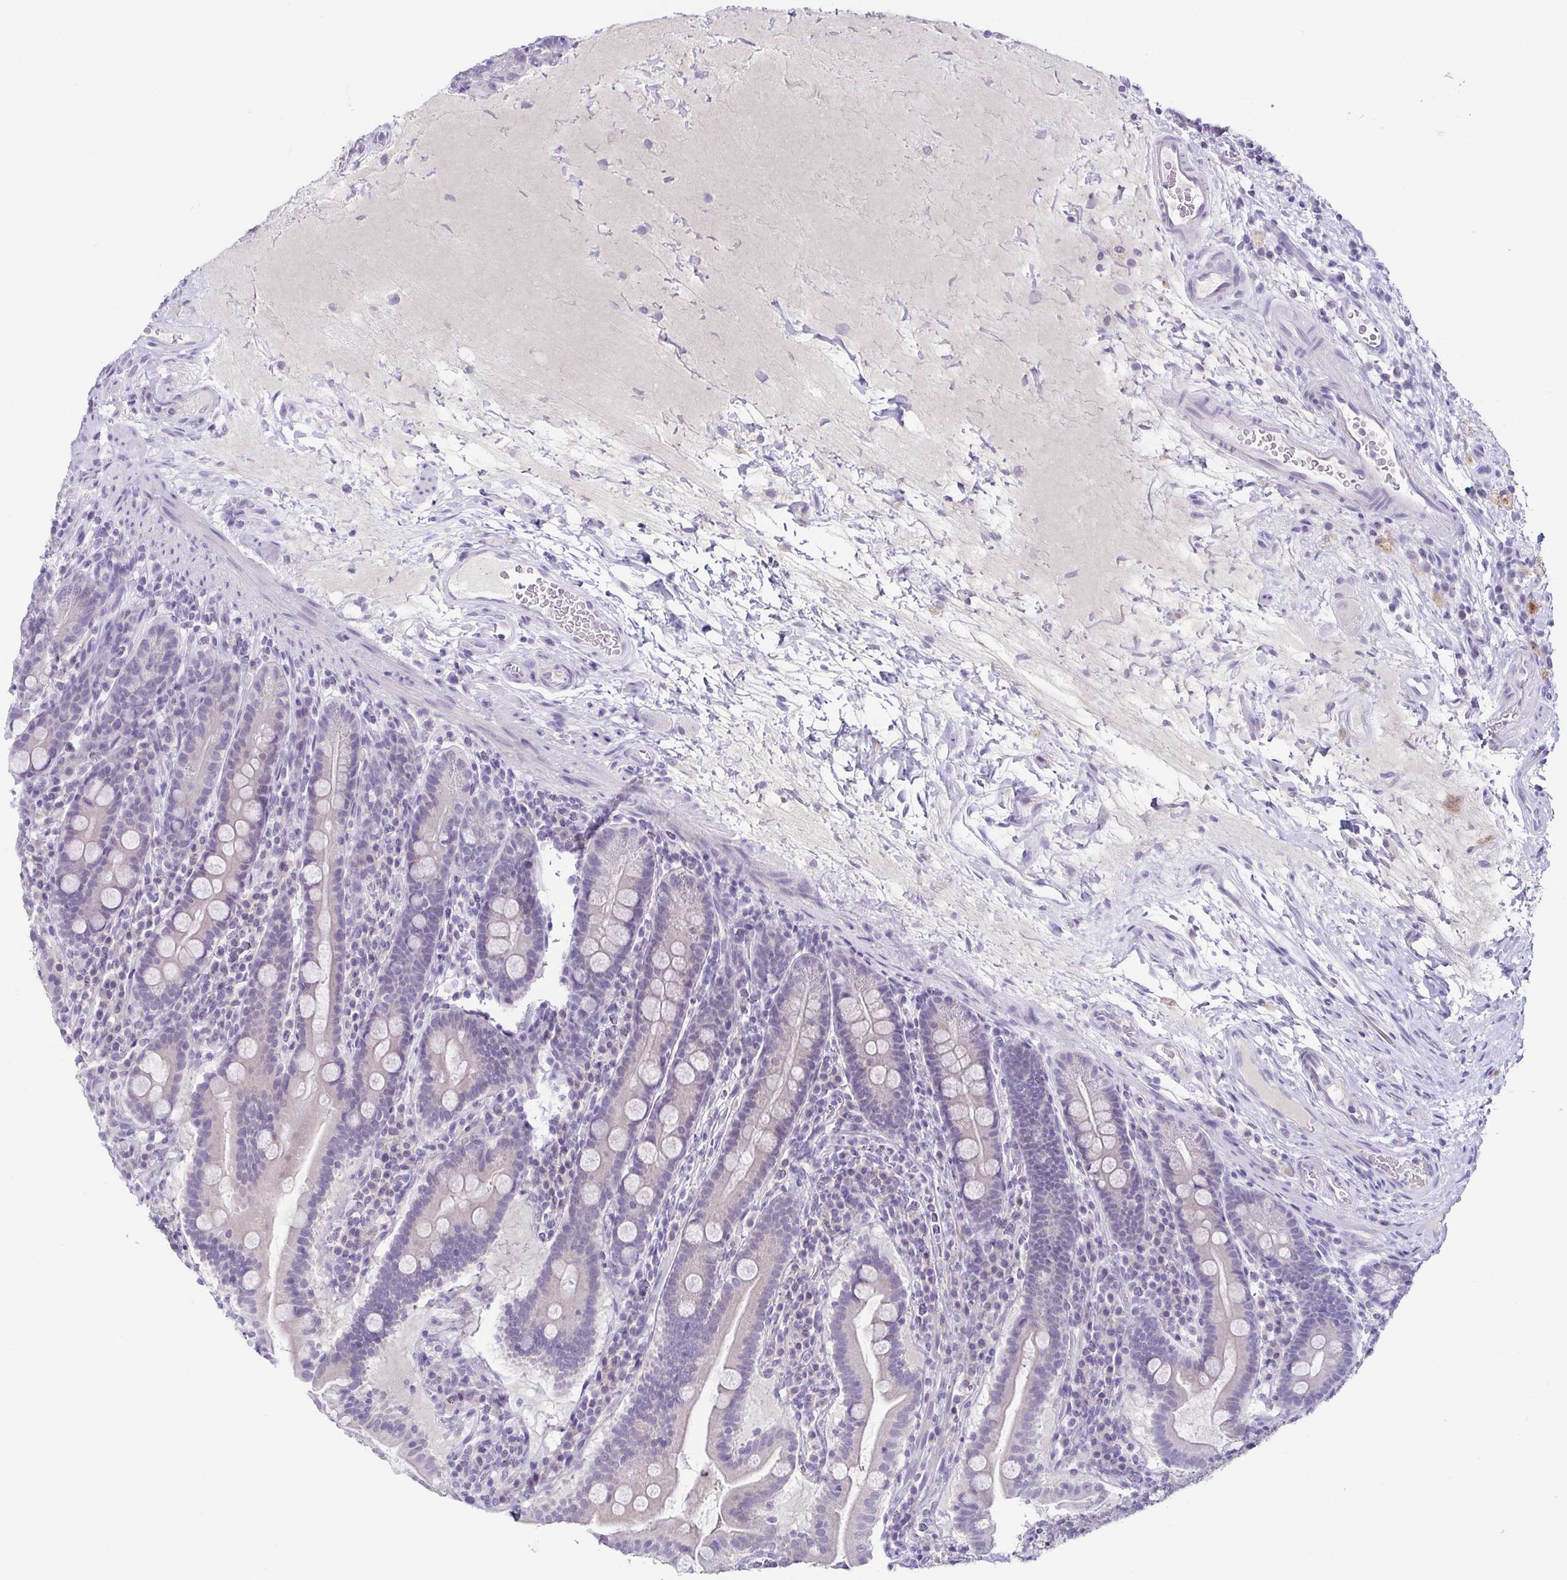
{"staining": {"intensity": "negative", "quantity": "none", "location": "none"}, "tissue": "small intestine", "cell_type": "Glandular cells", "image_type": "normal", "snomed": [{"axis": "morphology", "description": "Normal tissue, NOS"}, {"axis": "topography", "description": "Small intestine"}], "caption": "IHC of unremarkable small intestine displays no expression in glandular cells.", "gene": "TP73", "patient": {"sex": "male", "age": 26}}